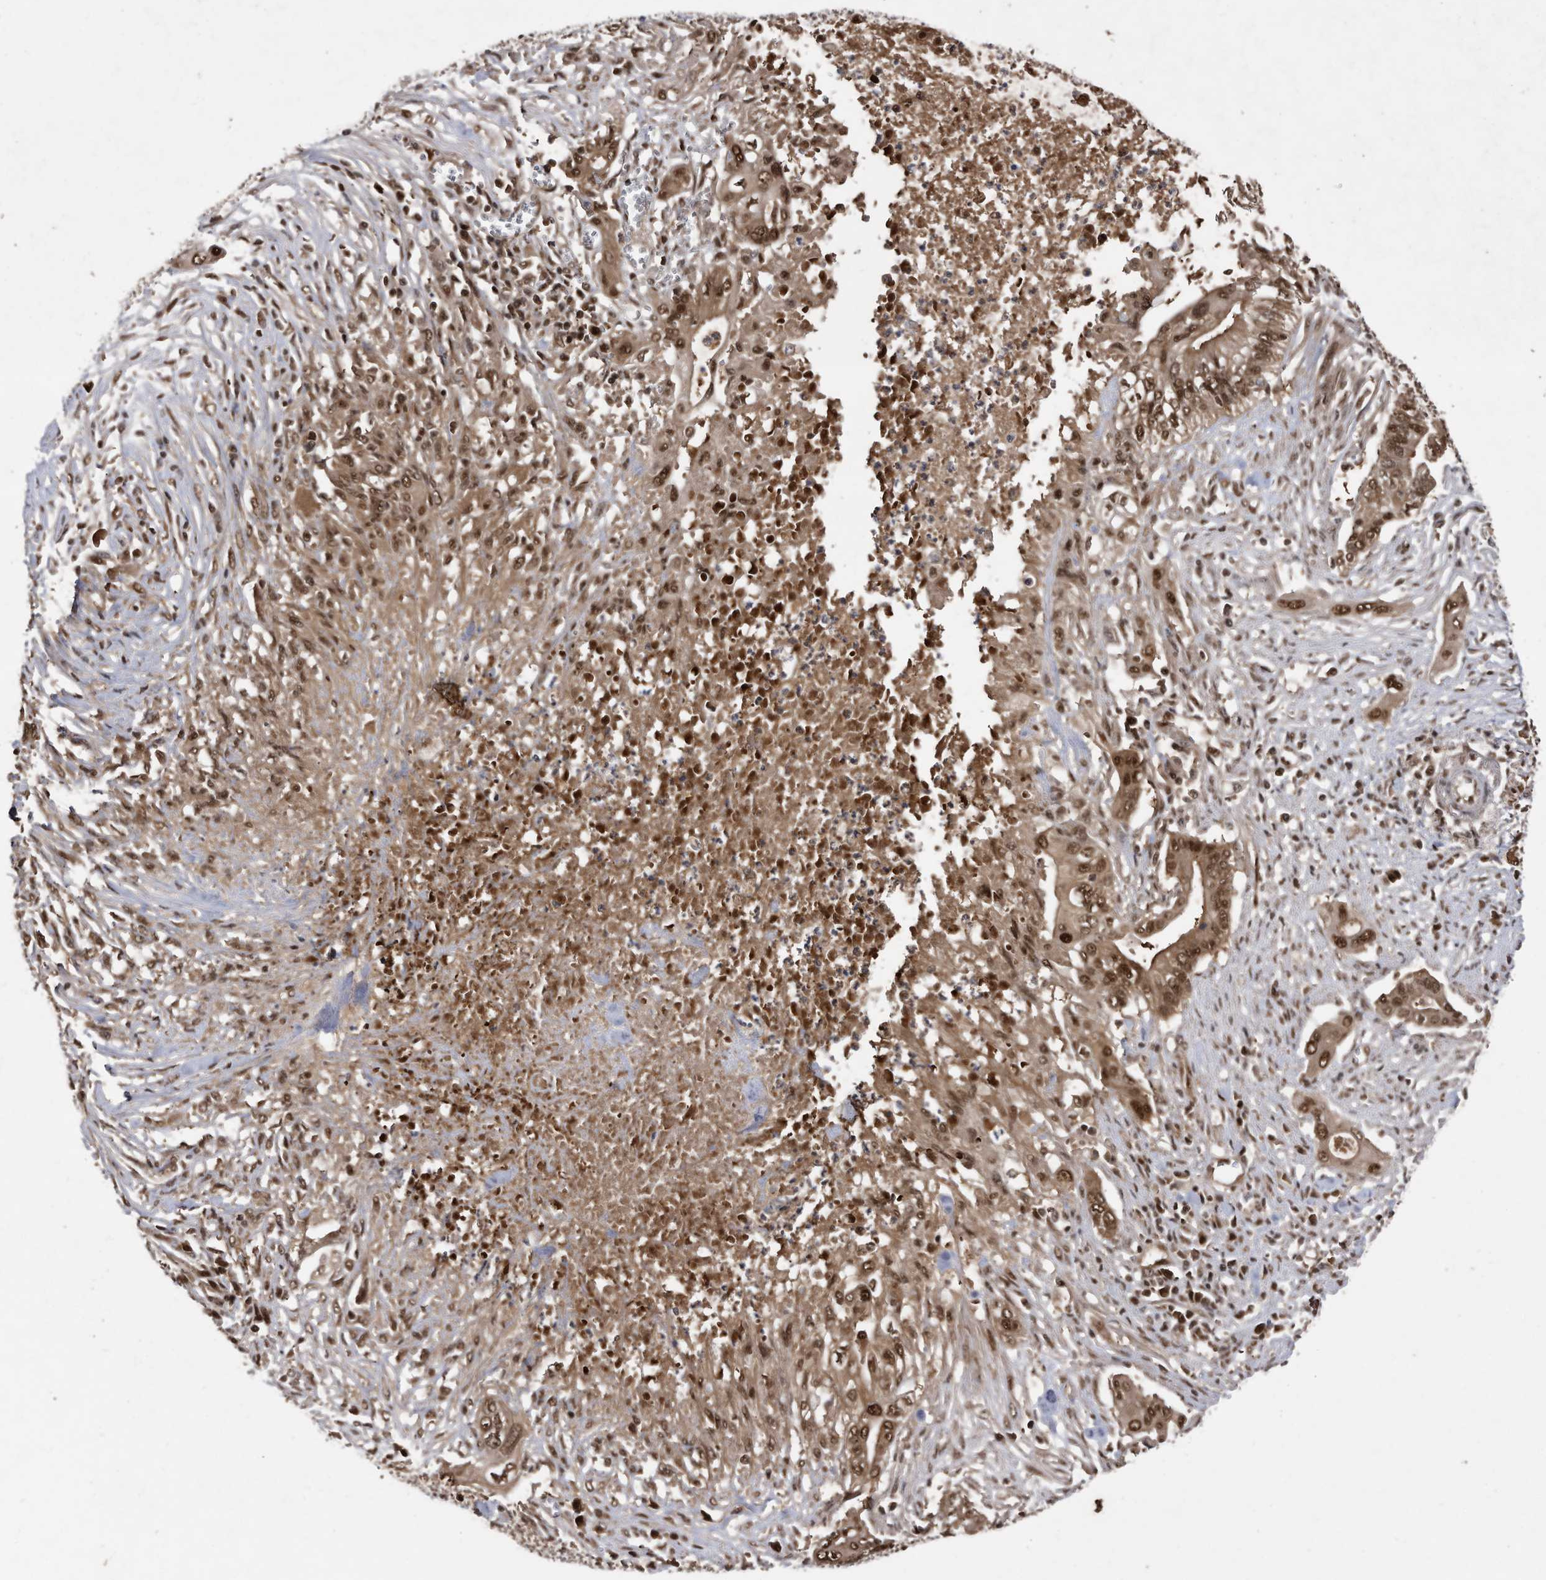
{"staining": {"intensity": "strong", "quantity": ">75%", "location": "cytoplasmic/membranous,nuclear"}, "tissue": "pancreatic cancer", "cell_type": "Tumor cells", "image_type": "cancer", "snomed": [{"axis": "morphology", "description": "Adenocarcinoma, NOS"}, {"axis": "topography", "description": "Pancreas"}], "caption": "Immunohistochemical staining of human pancreatic cancer (adenocarcinoma) exhibits high levels of strong cytoplasmic/membranous and nuclear protein positivity in about >75% of tumor cells. The protein is stained brown, and the nuclei are stained in blue (DAB (3,3'-diaminobenzidine) IHC with brightfield microscopy, high magnification).", "gene": "RAD23B", "patient": {"sex": "male", "age": 58}}